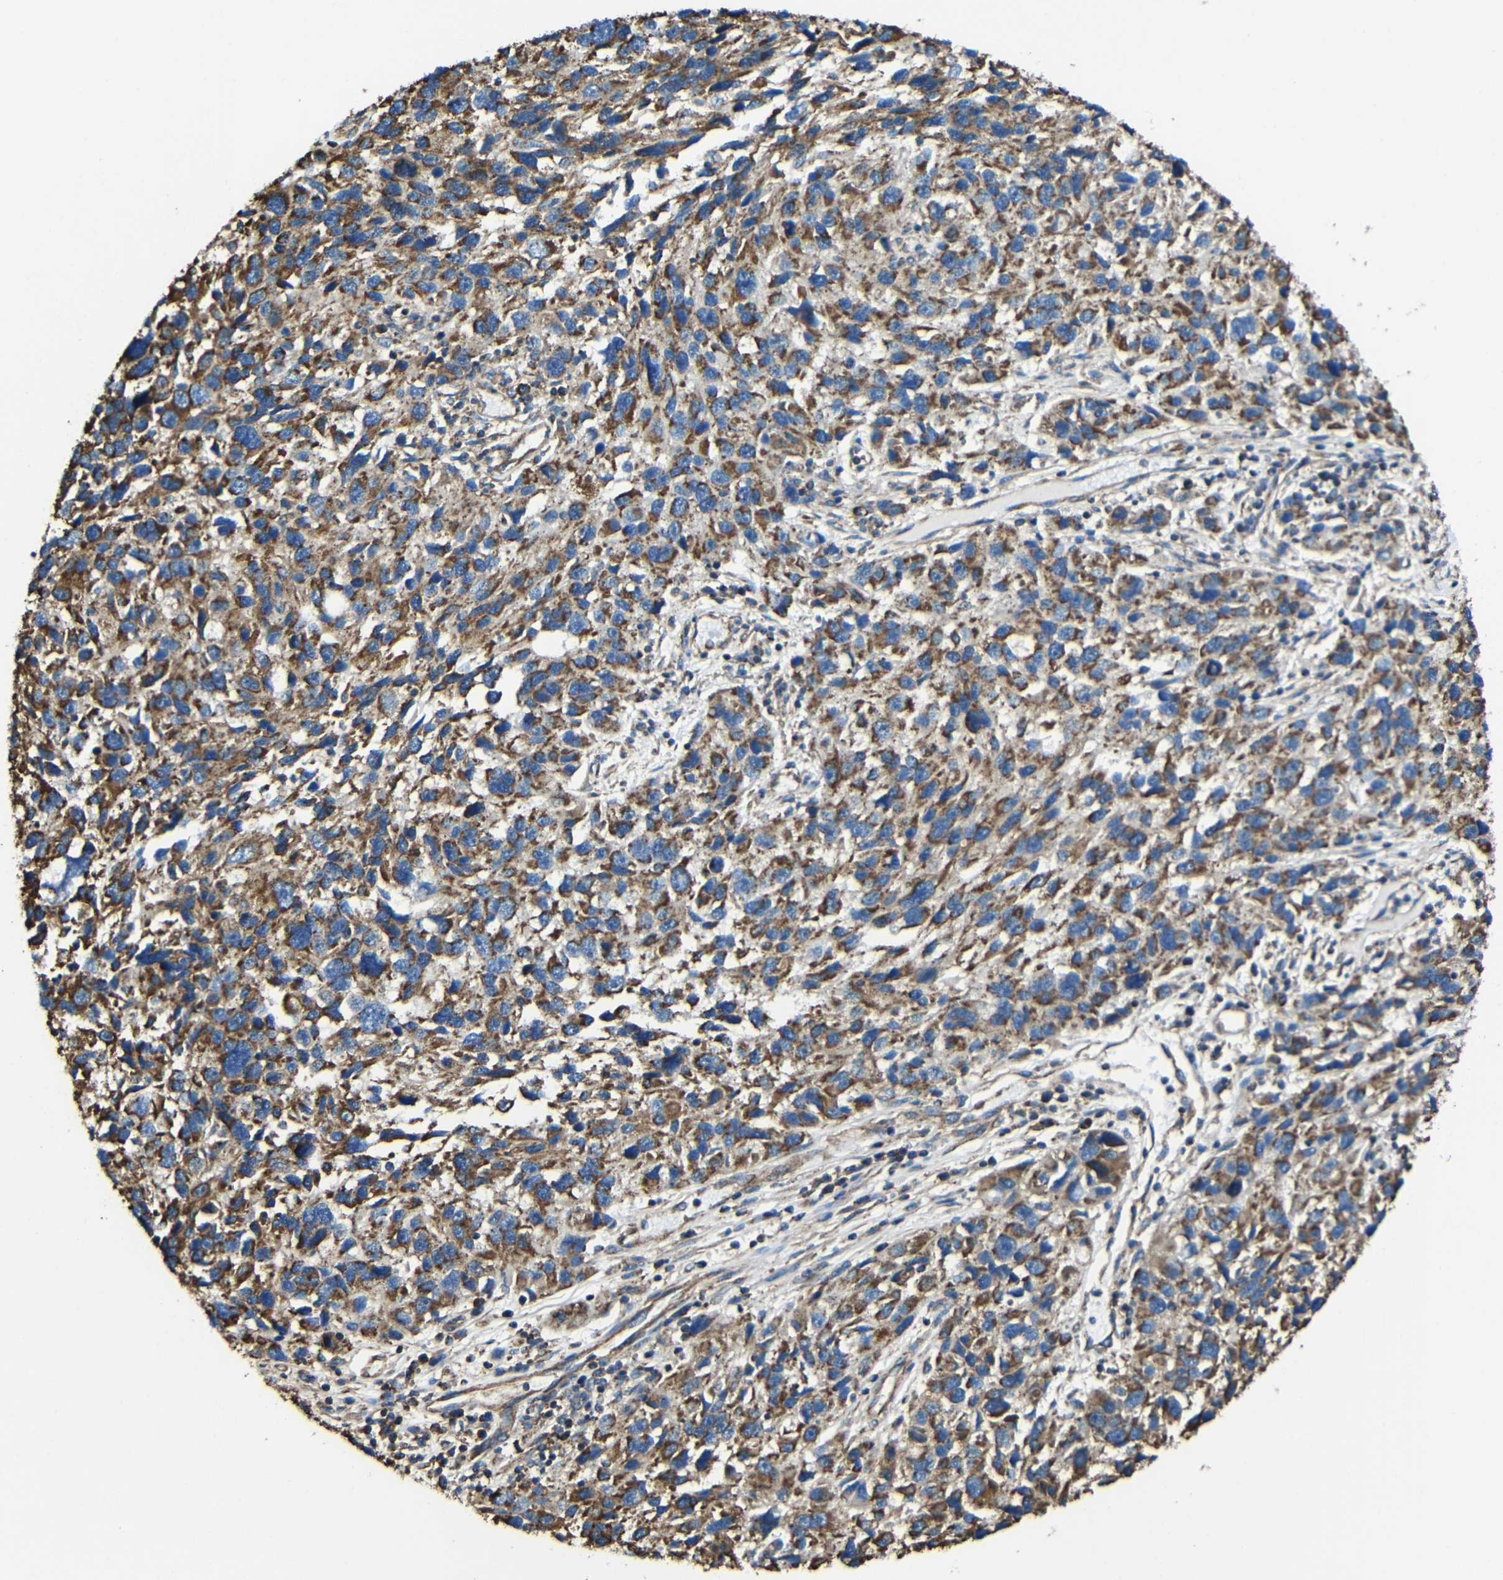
{"staining": {"intensity": "strong", "quantity": ">75%", "location": "cytoplasmic/membranous"}, "tissue": "melanoma", "cell_type": "Tumor cells", "image_type": "cancer", "snomed": [{"axis": "morphology", "description": "Malignant melanoma, NOS"}, {"axis": "topography", "description": "Skin"}], "caption": "There is high levels of strong cytoplasmic/membranous expression in tumor cells of malignant melanoma, as demonstrated by immunohistochemical staining (brown color).", "gene": "INTS6L", "patient": {"sex": "male", "age": 53}}